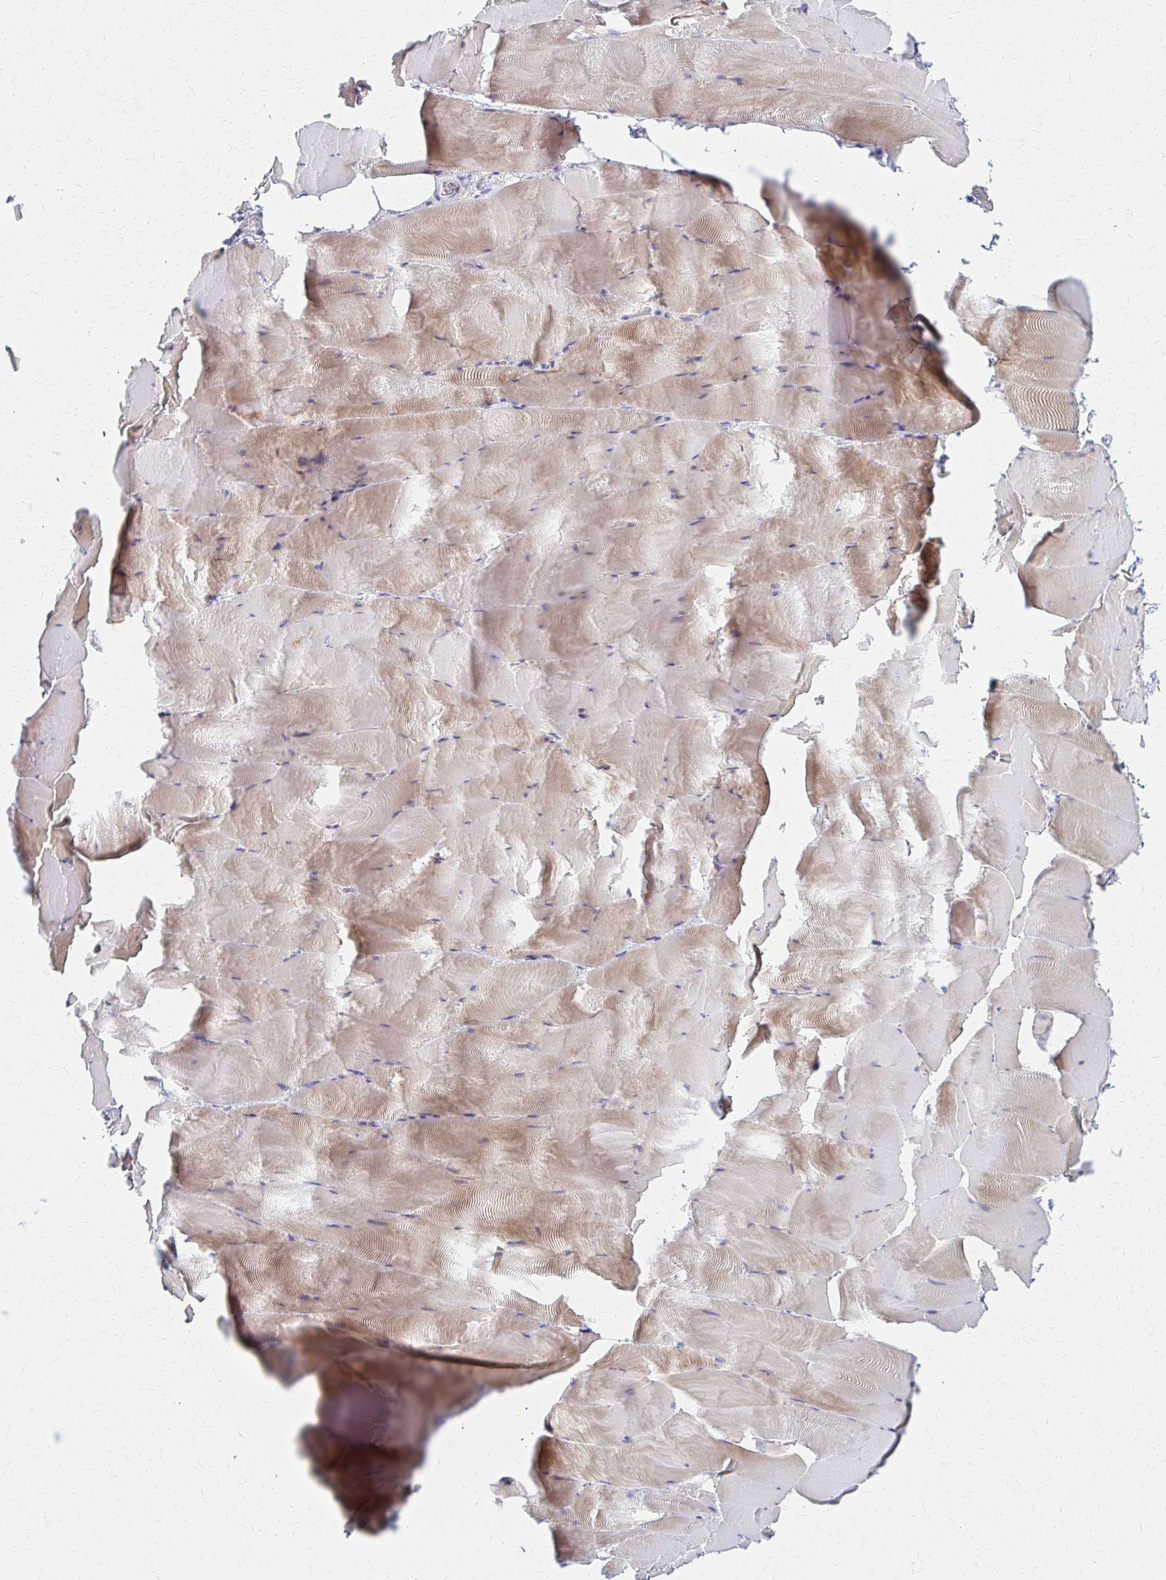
{"staining": {"intensity": "weak", "quantity": "25%-75%", "location": "cytoplasmic/membranous"}, "tissue": "skeletal muscle", "cell_type": "Myocytes", "image_type": "normal", "snomed": [{"axis": "morphology", "description": "Normal tissue, NOS"}, {"axis": "topography", "description": "Skeletal muscle"}], "caption": "Skeletal muscle stained with immunohistochemistry (IHC) demonstrates weak cytoplasmic/membranous positivity in about 25%-75% of myocytes.", "gene": "RPL27A", "patient": {"sex": "female", "age": 64}}